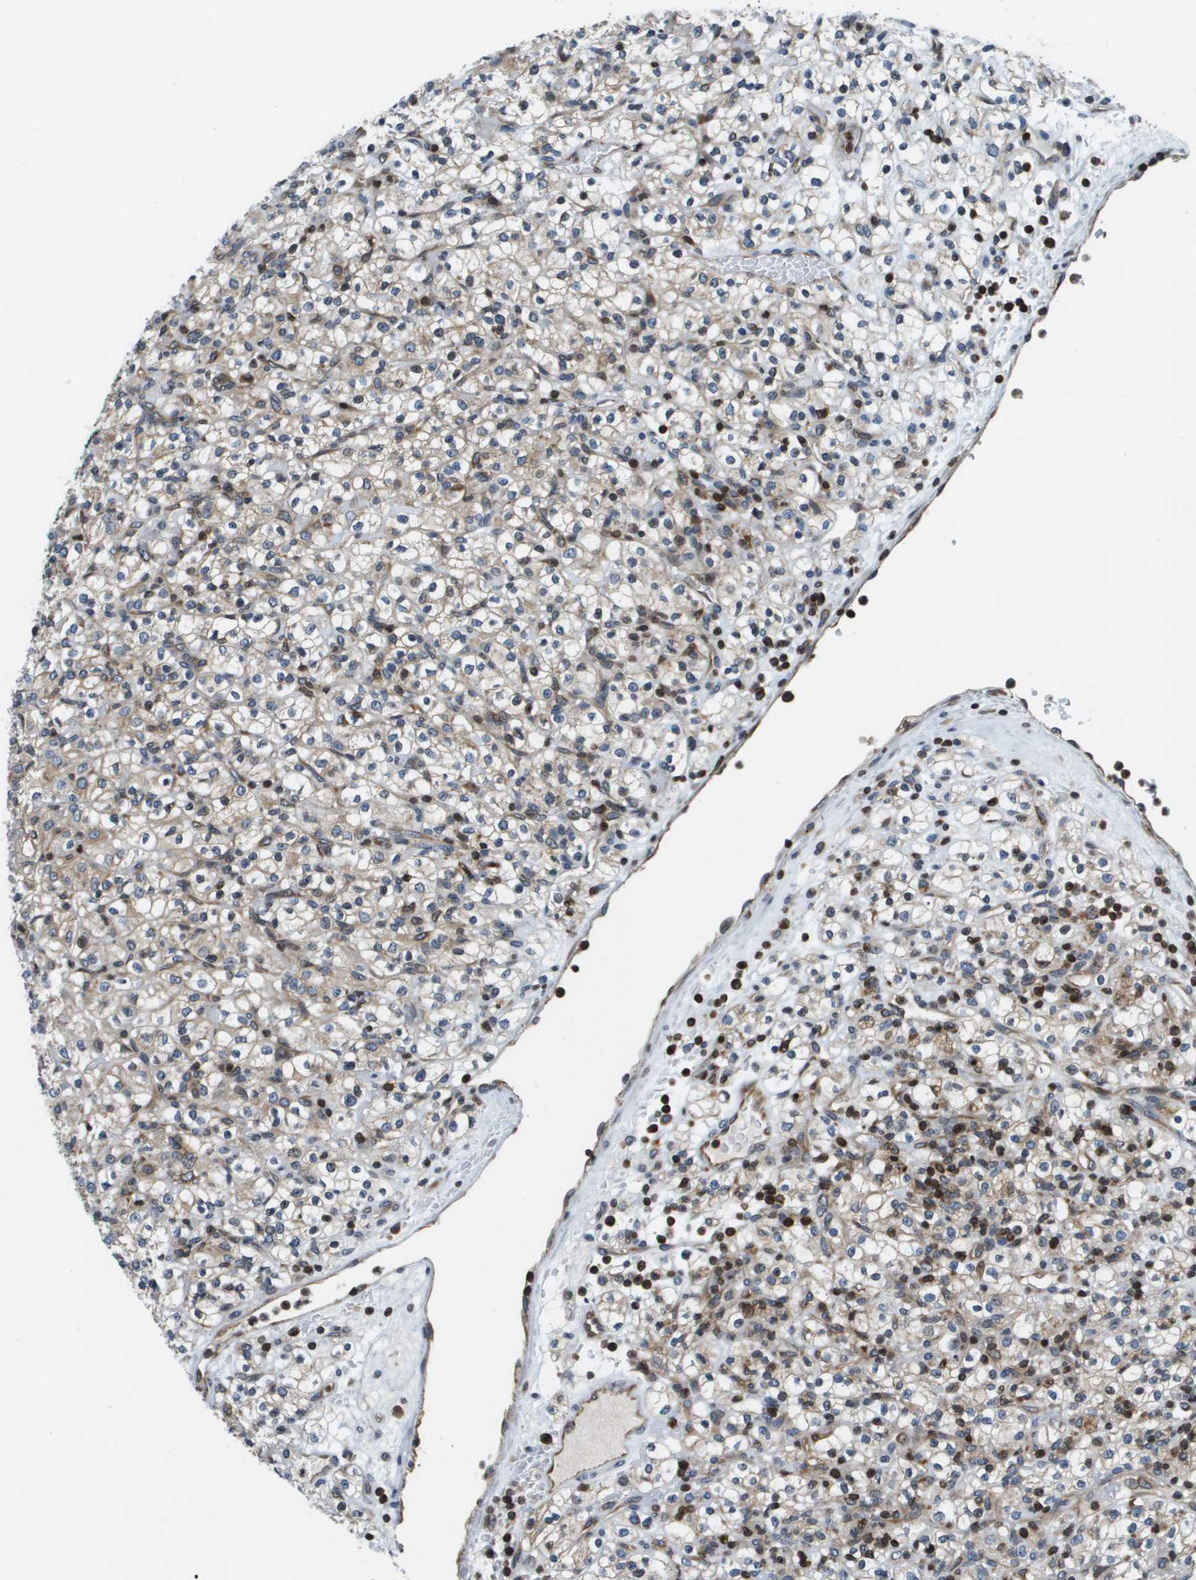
{"staining": {"intensity": "moderate", "quantity": ">75%", "location": "cytoplasmic/membranous"}, "tissue": "renal cancer", "cell_type": "Tumor cells", "image_type": "cancer", "snomed": [{"axis": "morphology", "description": "Normal tissue, NOS"}, {"axis": "morphology", "description": "Adenocarcinoma, NOS"}, {"axis": "topography", "description": "Kidney"}], "caption": "Renal cancer stained for a protein reveals moderate cytoplasmic/membranous positivity in tumor cells. Using DAB (brown) and hematoxylin (blue) stains, captured at high magnification using brightfield microscopy.", "gene": "ESYT1", "patient": {"sex": "female", "age": 72}}